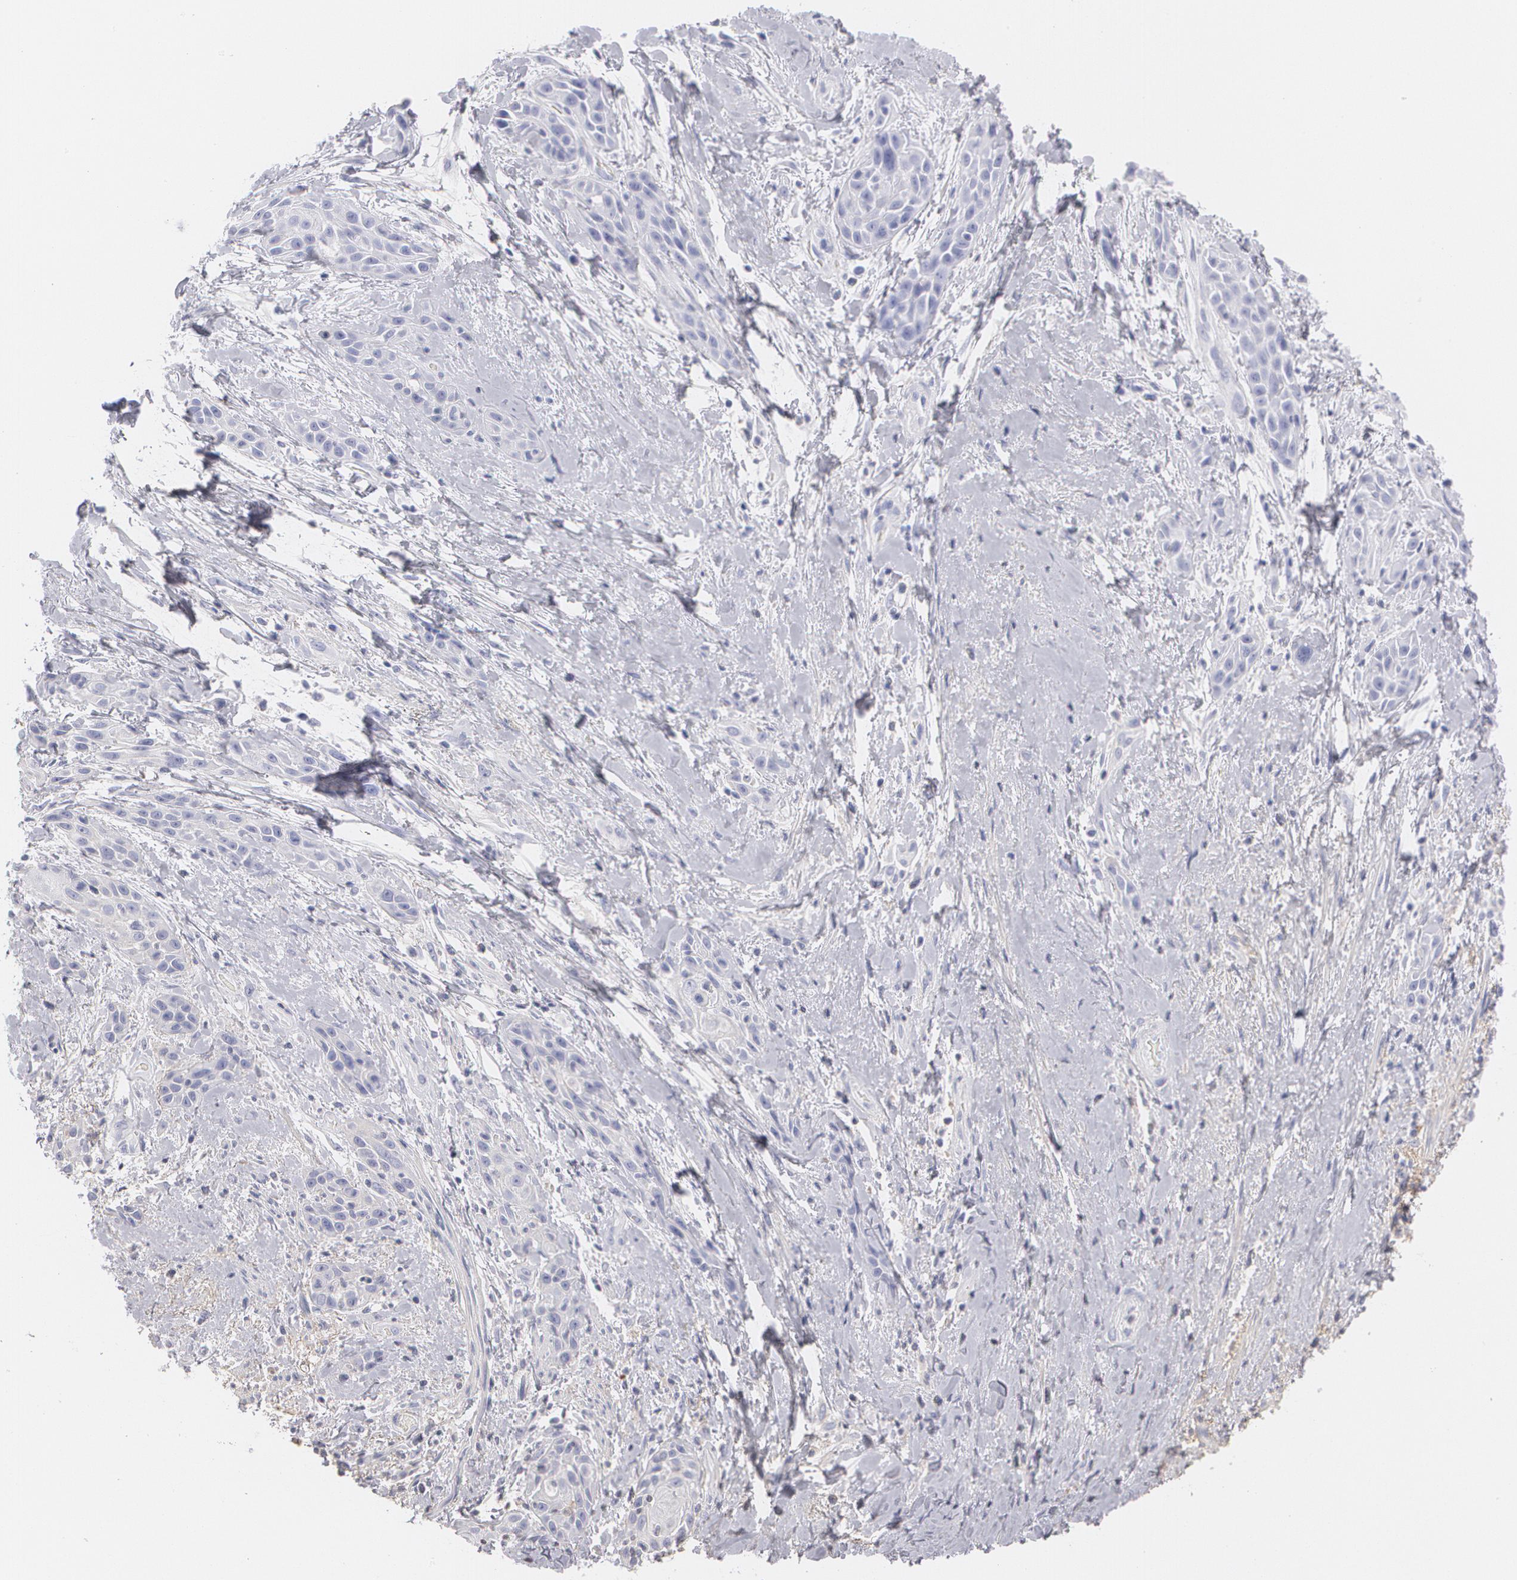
{"staining": {"intensity": "negative", "quantity": "none", "location": "none"}, "tissue": "skin cancer", "cell_type": "Tumor cells", "image_type": "cancer", "snomed": [{"axis": "morphology", "description": "Squamous cell carcinoma, NOS"}, {"axis": "topography", "description": "Skin"}, {"axis": "topography", "description": "Anal"}], "caption": "An image of human skin cancer is negative for staining in tumor cells. Brightfield microscopy of immunohistochemistry (IHC) stained with DAB (3,3'-diaminobenzidine) (brown) and hematoxylin (blue), captured at high magnification.", "gene": "SERPINA1", "patient": {"sex": "male", "age": 64}}